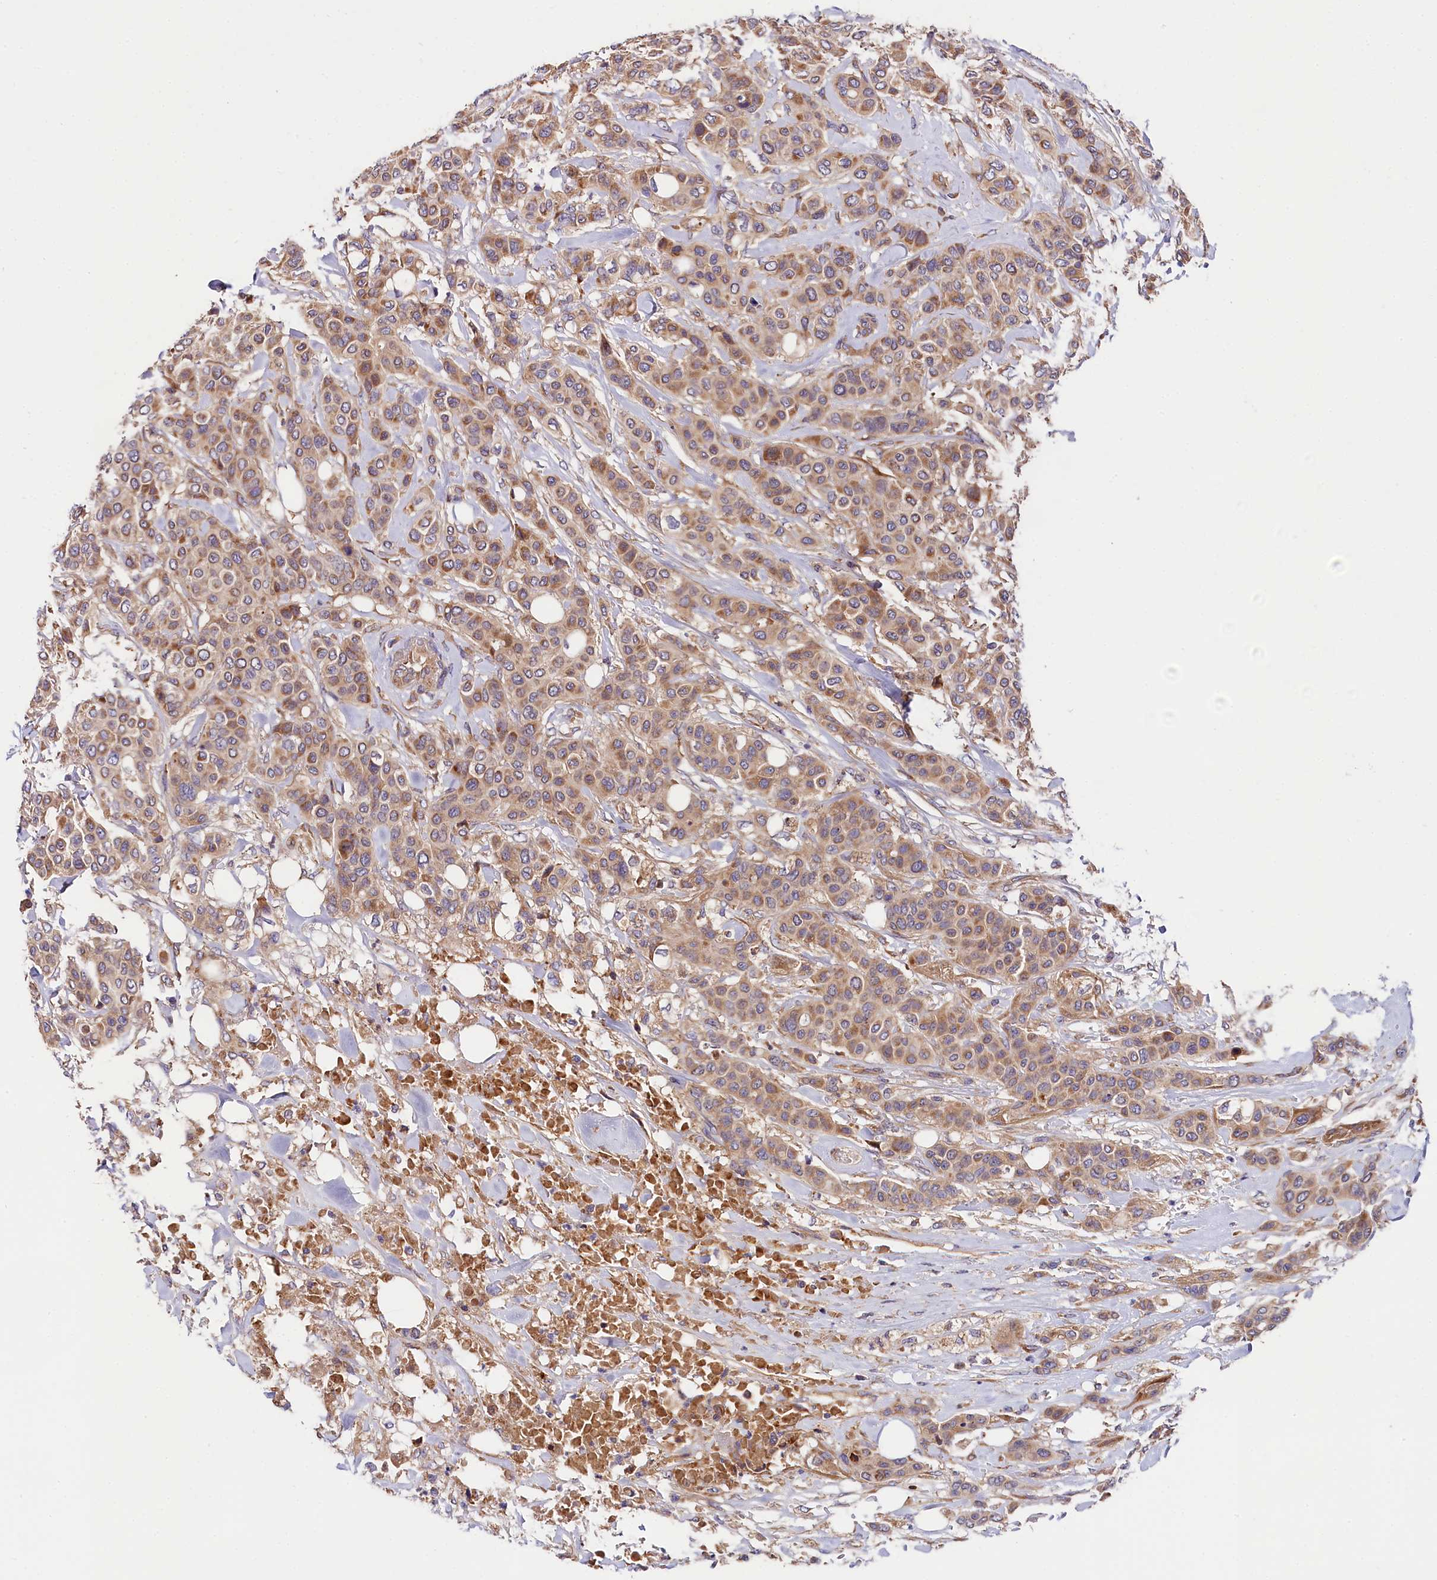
{"staining": {"intensity": "moderate", "quantity": ">75%", "location": "cytoplasmic/membranous"}, "tissue": "breast cancer", "cell_type": "Tumor cells", "image_type": "cancer", "snomed": [{"axis": "morphology", "description": "Lobular carcinoma"}, {"axis": "topography", "description": "Breast"}], "caption": "IHC image of human breast cancer (lobular carcinoma) stained for a protein (brown), which shows medium levels of moderate cytoplasmic/membranous expression in approximately >75% of tumor cells.", "gene": "SPG11", "patient": {"sex": "female", "age": 51}}